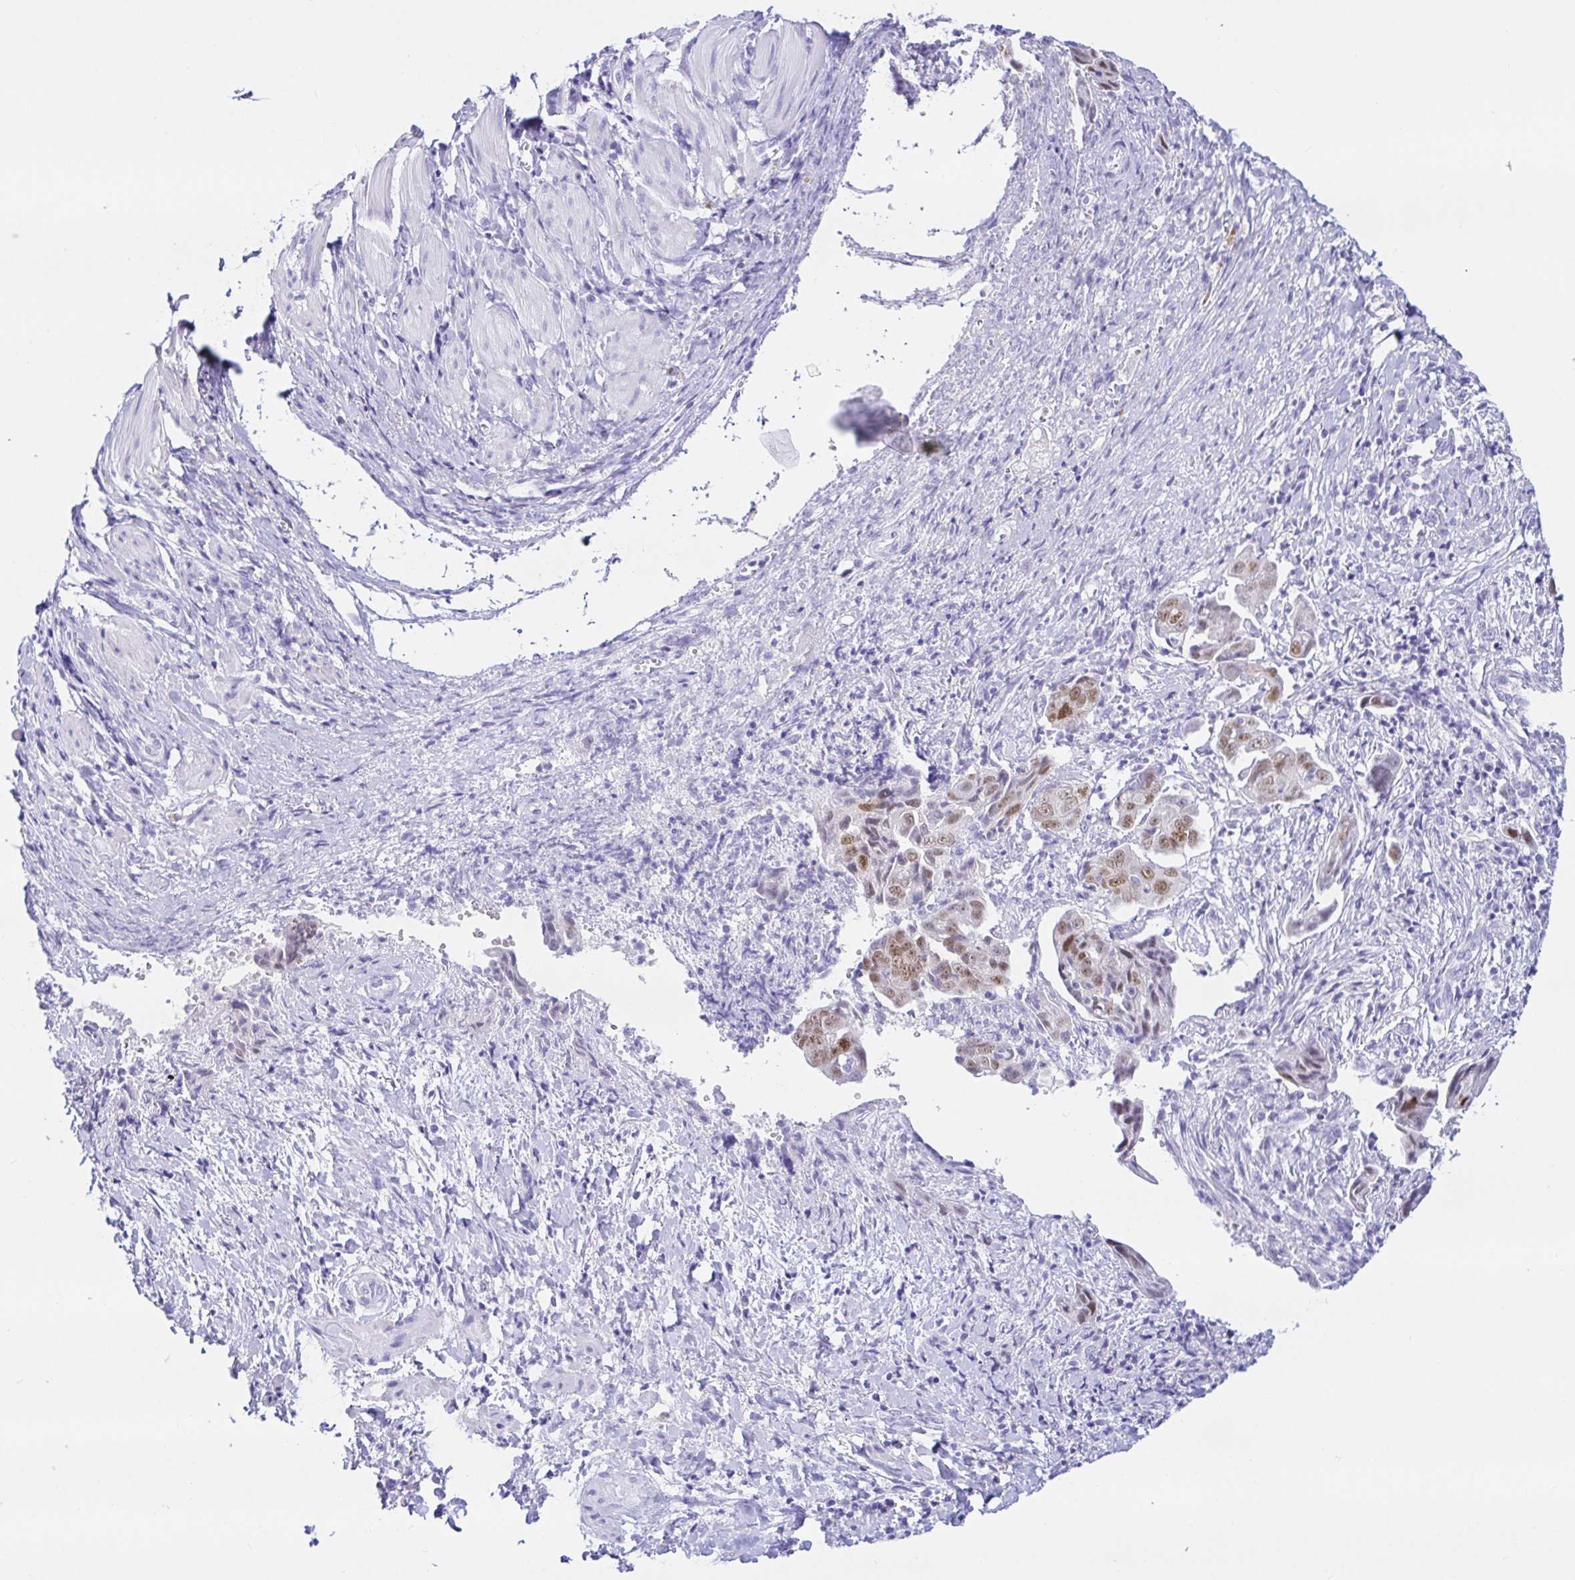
{"staining": {"intensity": "moderate", "quantity": ">75%", "location": "nuclear"}, "tissue": "ovarian cancer", "cell_type": "Tumor cells", "image_type": "cancer", "snomed": [{"axis": "morphology", "description": "Carcinoma, endometroid"}, {"axis": "topography", "description": "Ovary"}], "caption": "Protein analysis of ovarian endometroid carcinoma tissue reveals moderate nuclear expression in approximately >75% of tumor cells.", "gene": "PAX8", "patient": {"sex": "female", "age": 70}}